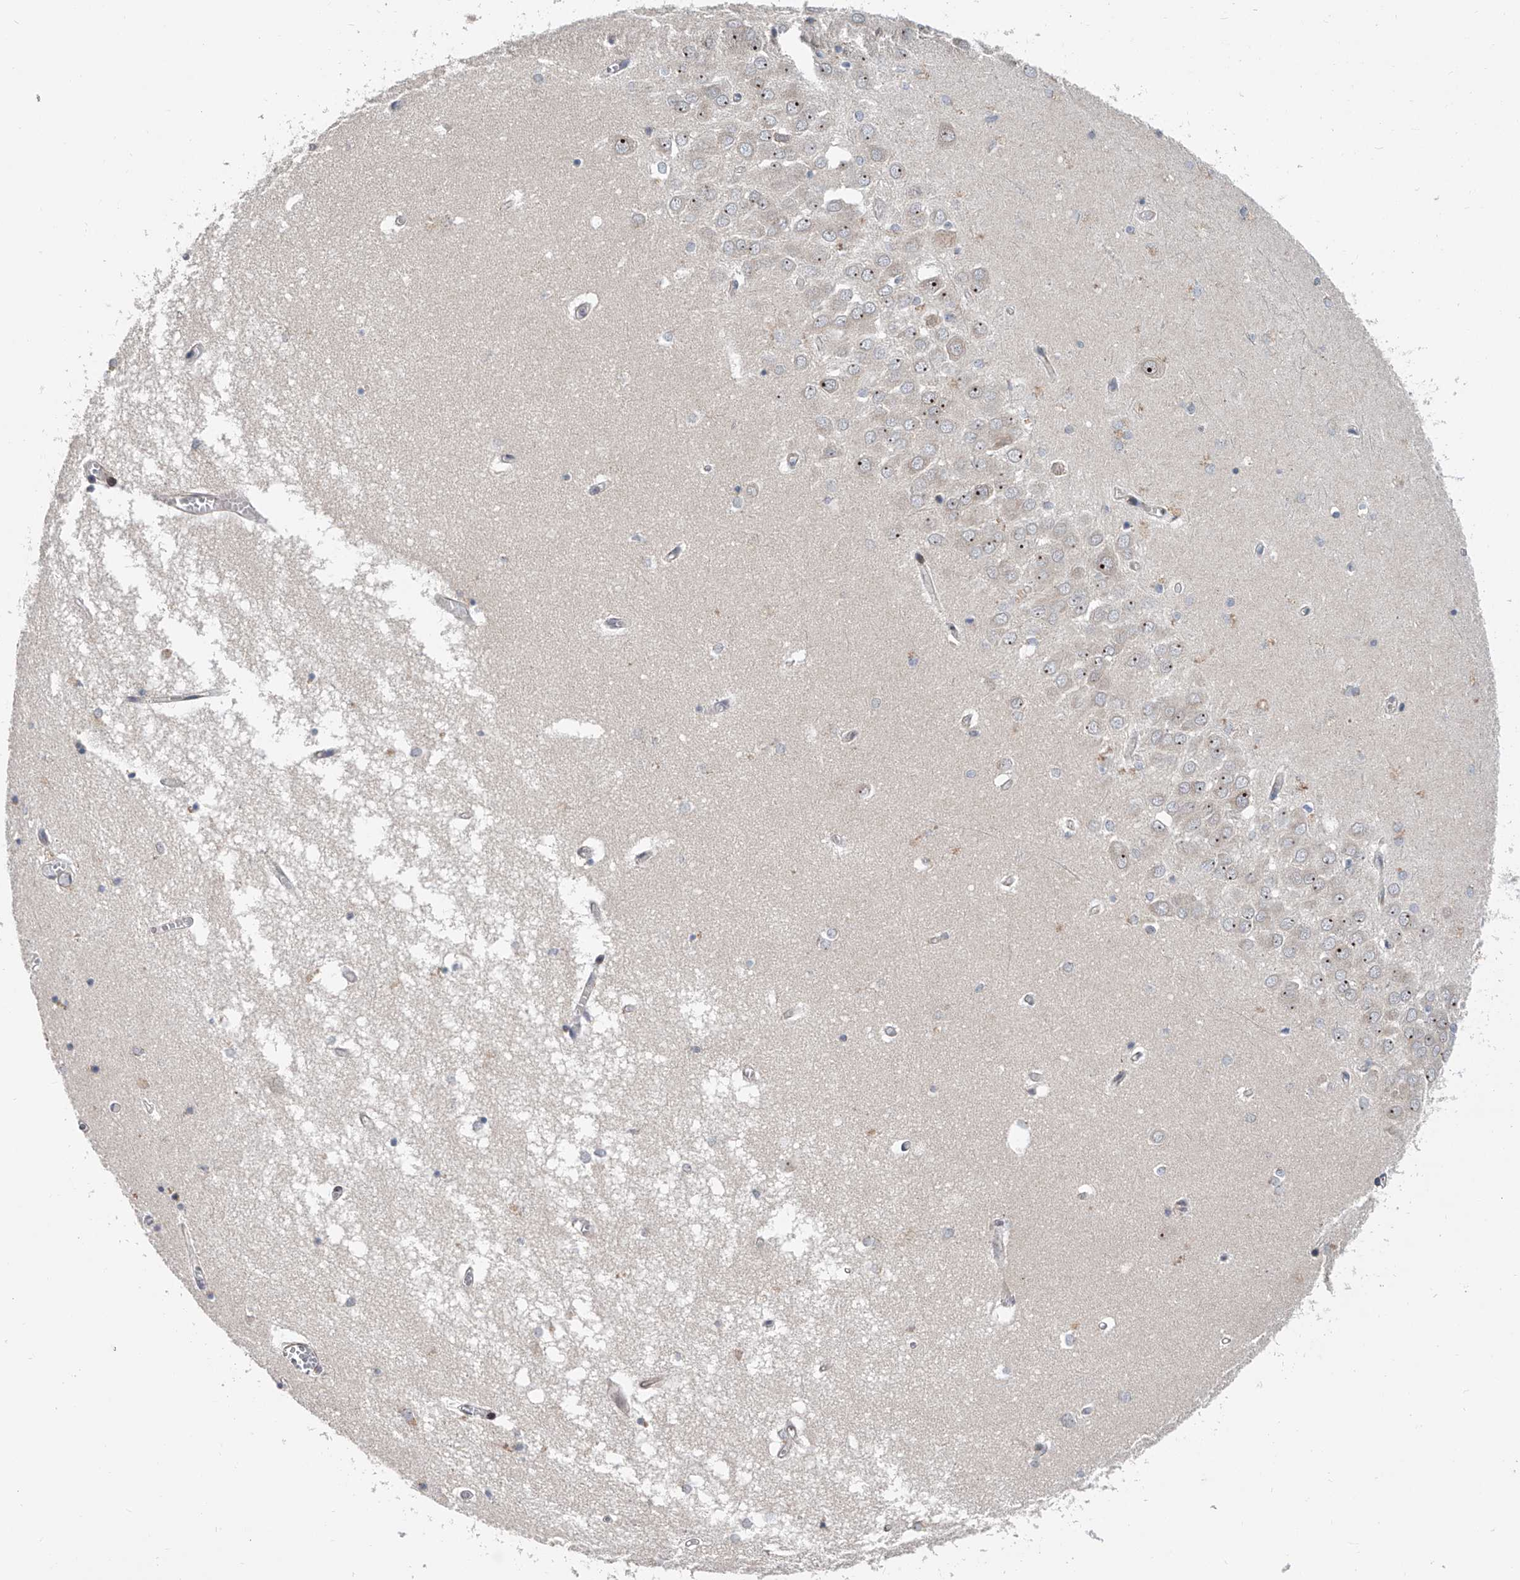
{"staining": {"intensity": "negative", "quantity": "none", "location": "none"}, "tissue": "hippocampus", "cell_type": "Glial cells", "image_type": "normal", "snomed": [{"axis": "morphology", "description": "Normal tissue, NOS"}, {"axis": "topography", "description": "Hippocampus"}], "caption": "Glial cells are negative for brown protein staining in unremarkable hippocampus.", "gene": "DLGAP2", "patient": {"sex": "male", "age": 70}}